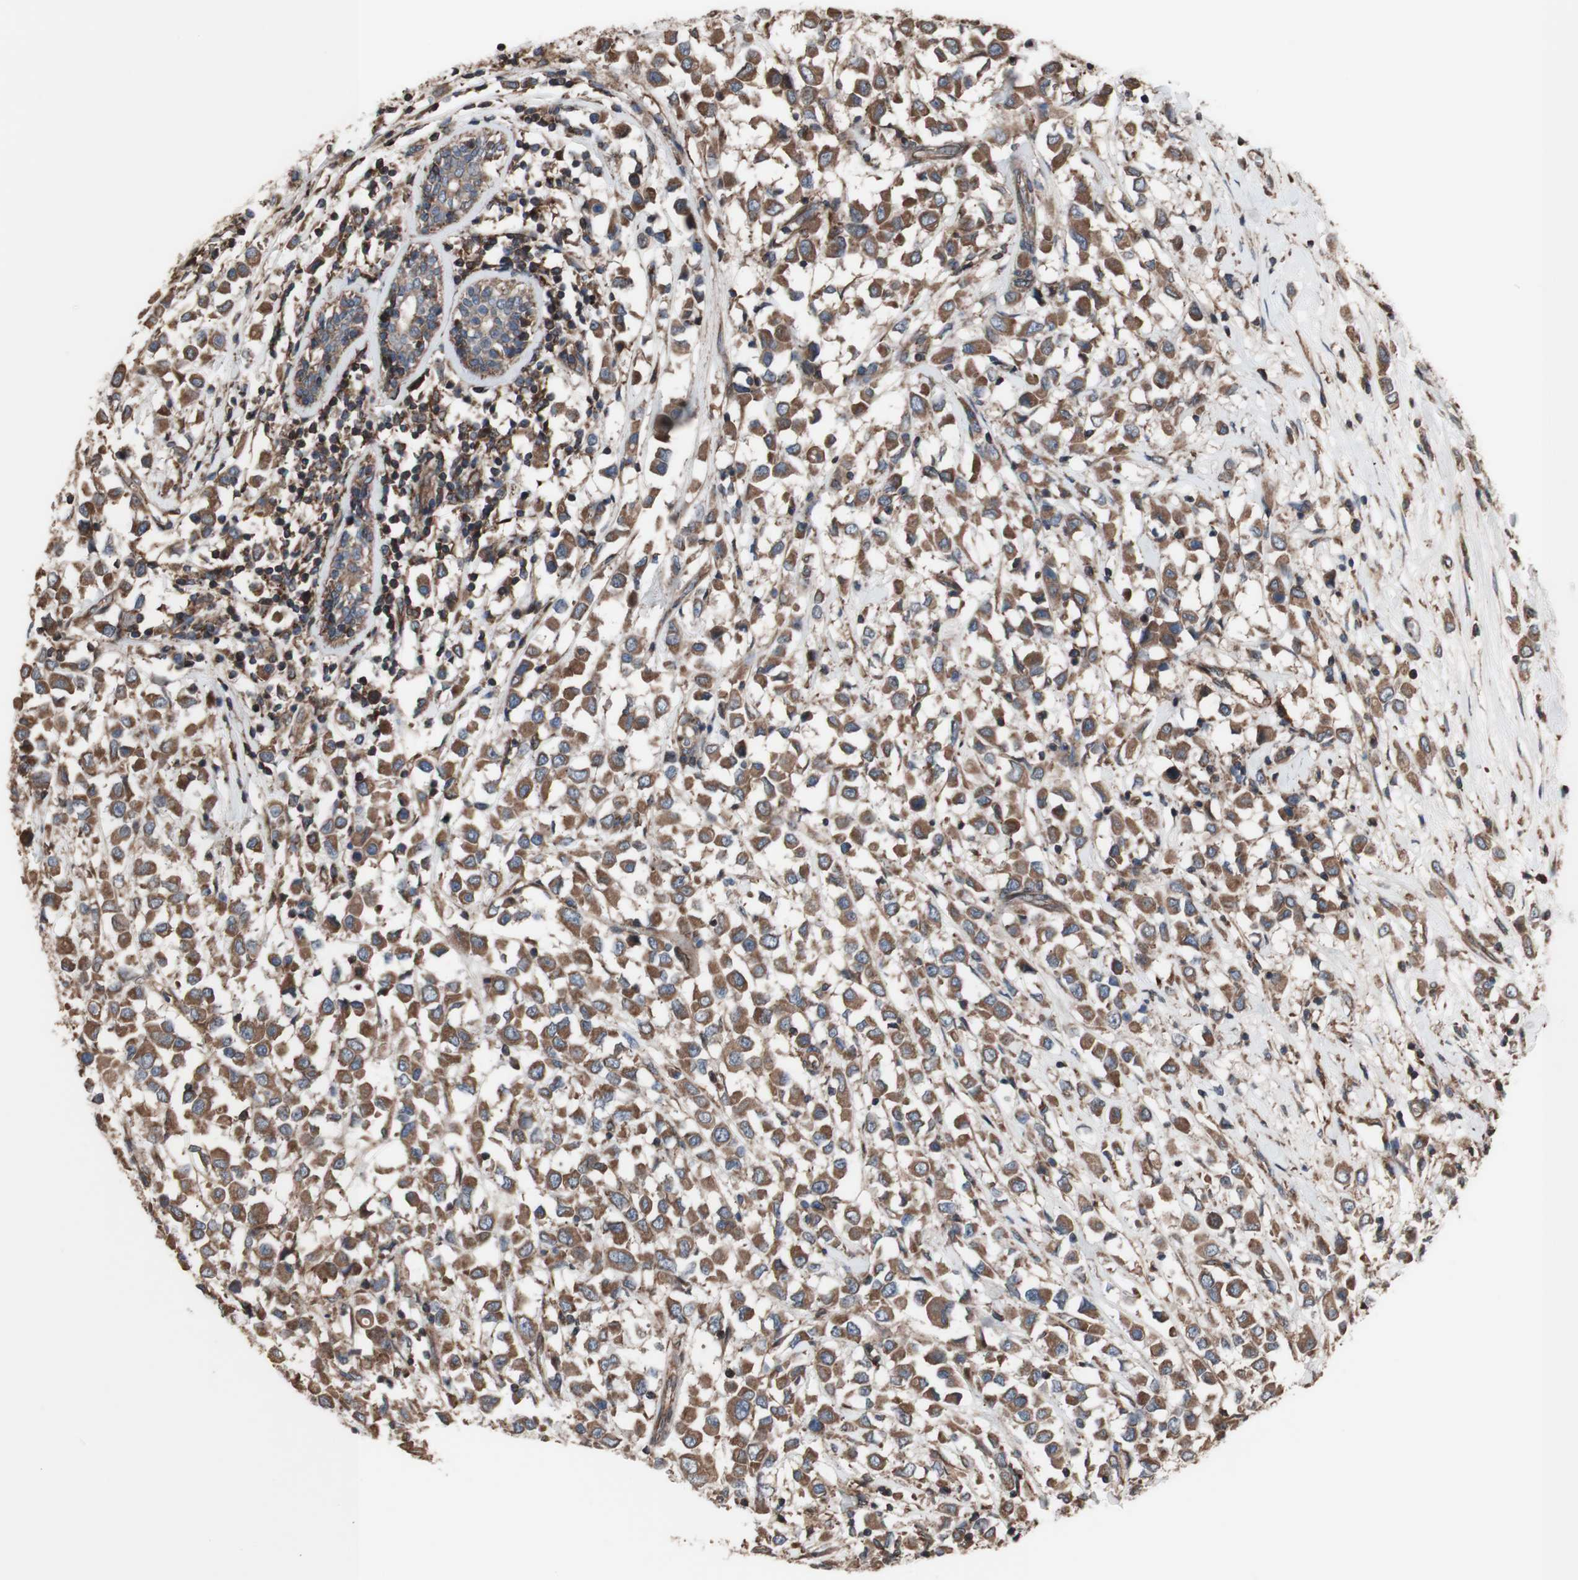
{"staining": {"intensity": "moderate", "quantity": ">75%", "location": "cytoplasmic/membranous"}, "tissue": "breast cancer", "cell_type": "Tumor cells", "image_type": "cancer", "snomed": [{"axis": "morphology", "description": "Duct carcinoma"}, {"axis": "topography", "description": "Breast"}], "caption": "Intraductal carcinoma (breast) stained with IHC reveals moderate cytoplasmic/membranous expression in about >75% of tumor cells. (Stains: DAB (3,3'-diaminobenzidine) in brown, nuclei in blue, Microscopy: brightfield microscopy at high magnification).", "gene": "COPB1", "patient": {"sex": "female", "age": 61}}